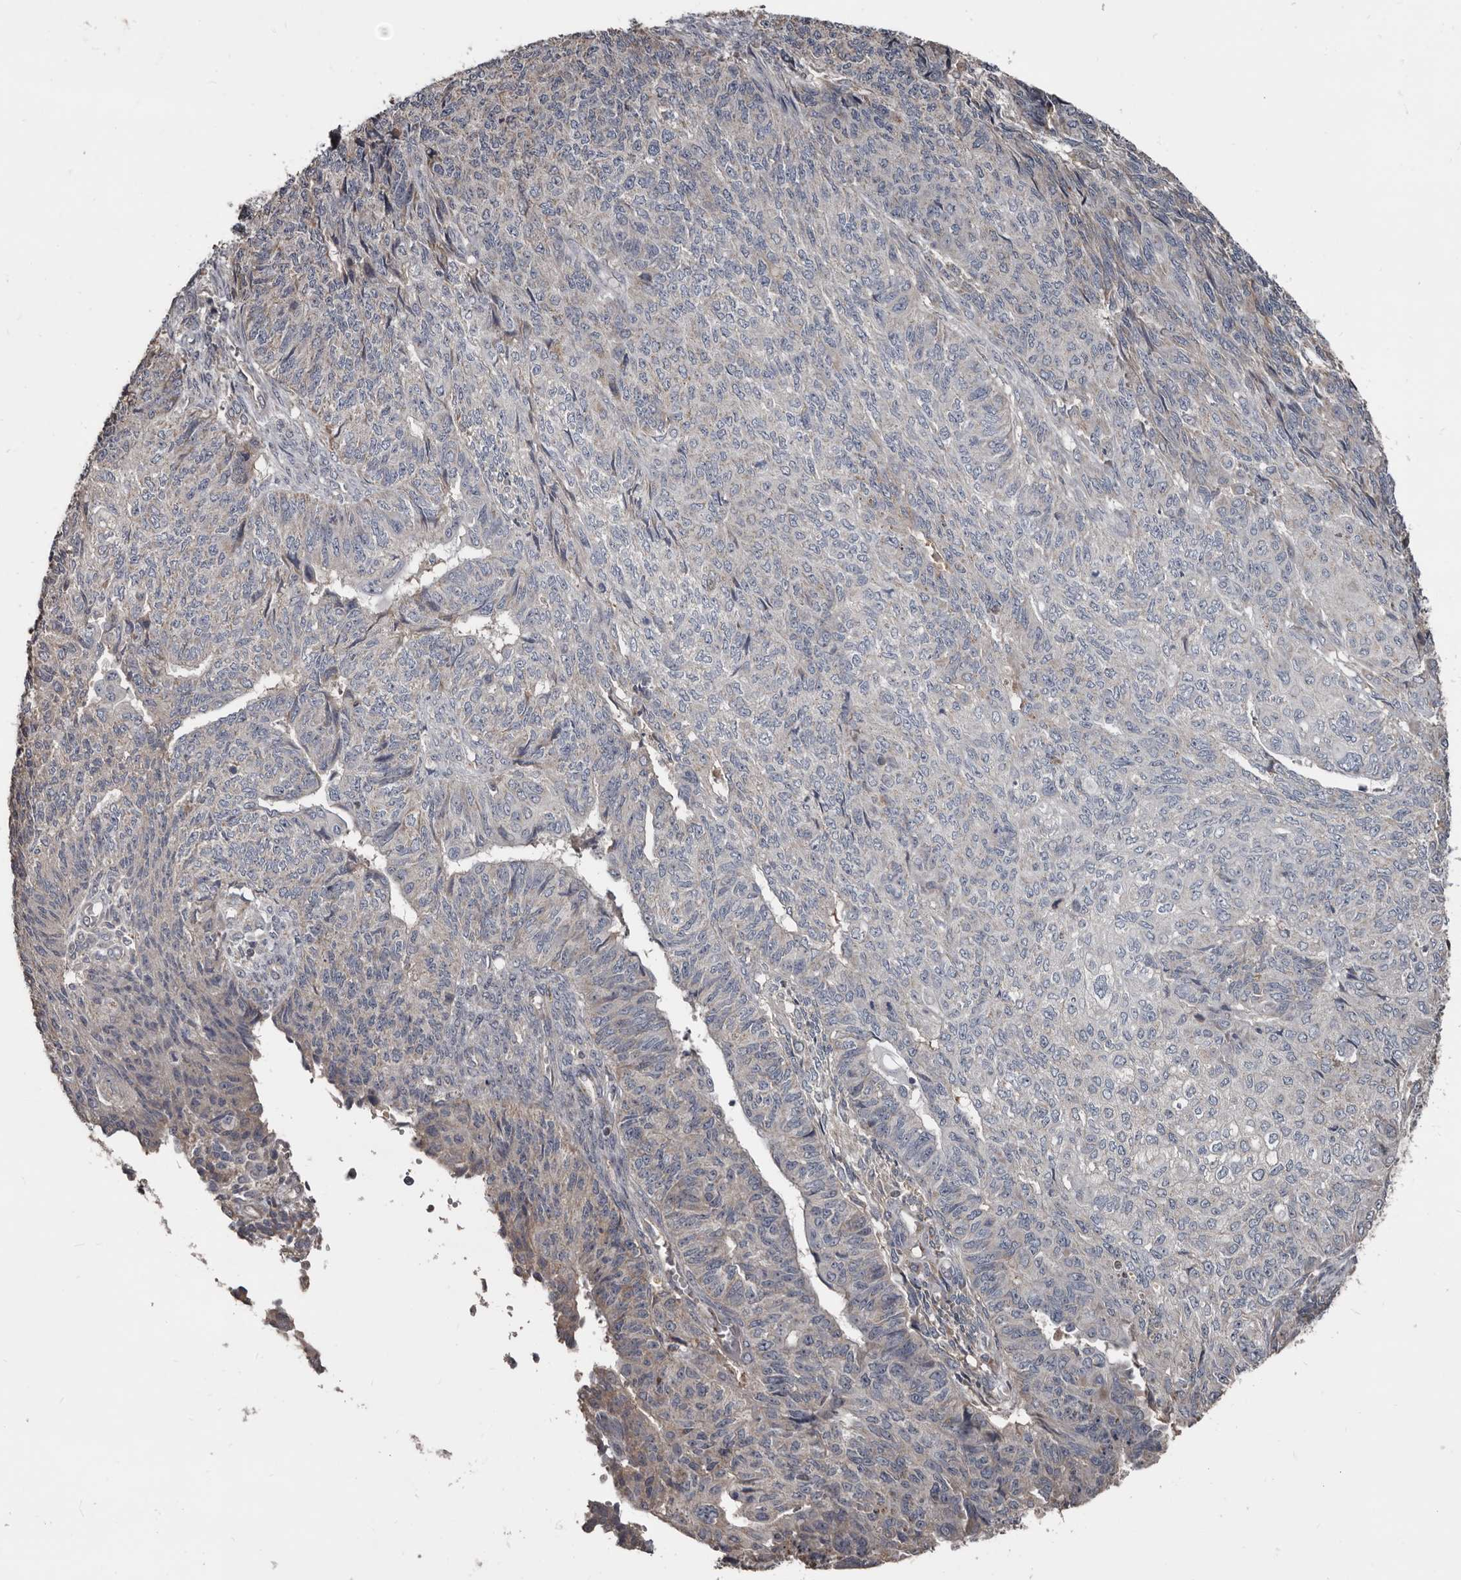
{"staining": {"intensity": "weak", "quantity": "<25%", "location": "cytoplasmic/membranous"}, "tissue": "endometrial cancer", "cell_type": "Tumor cells", "image_type": "cancer", "snomed": [{"axis": "morphology", "description": "Adenocarcinoma, NOS"}, {"axis": "topography", "description": "Endometrium"}], "caption": "The histopathology image shows no significant staining in tumor cells of endometrial cancer. The staining was performed using DAB (3,3'-diaminobenzidine) to visualize the protein expression in brown, while the nuclei were stained in blue with hematoxylin (Magnification: 20x).", "gene": "GREB1", "patient": {"sex": "female", "age": 32}}